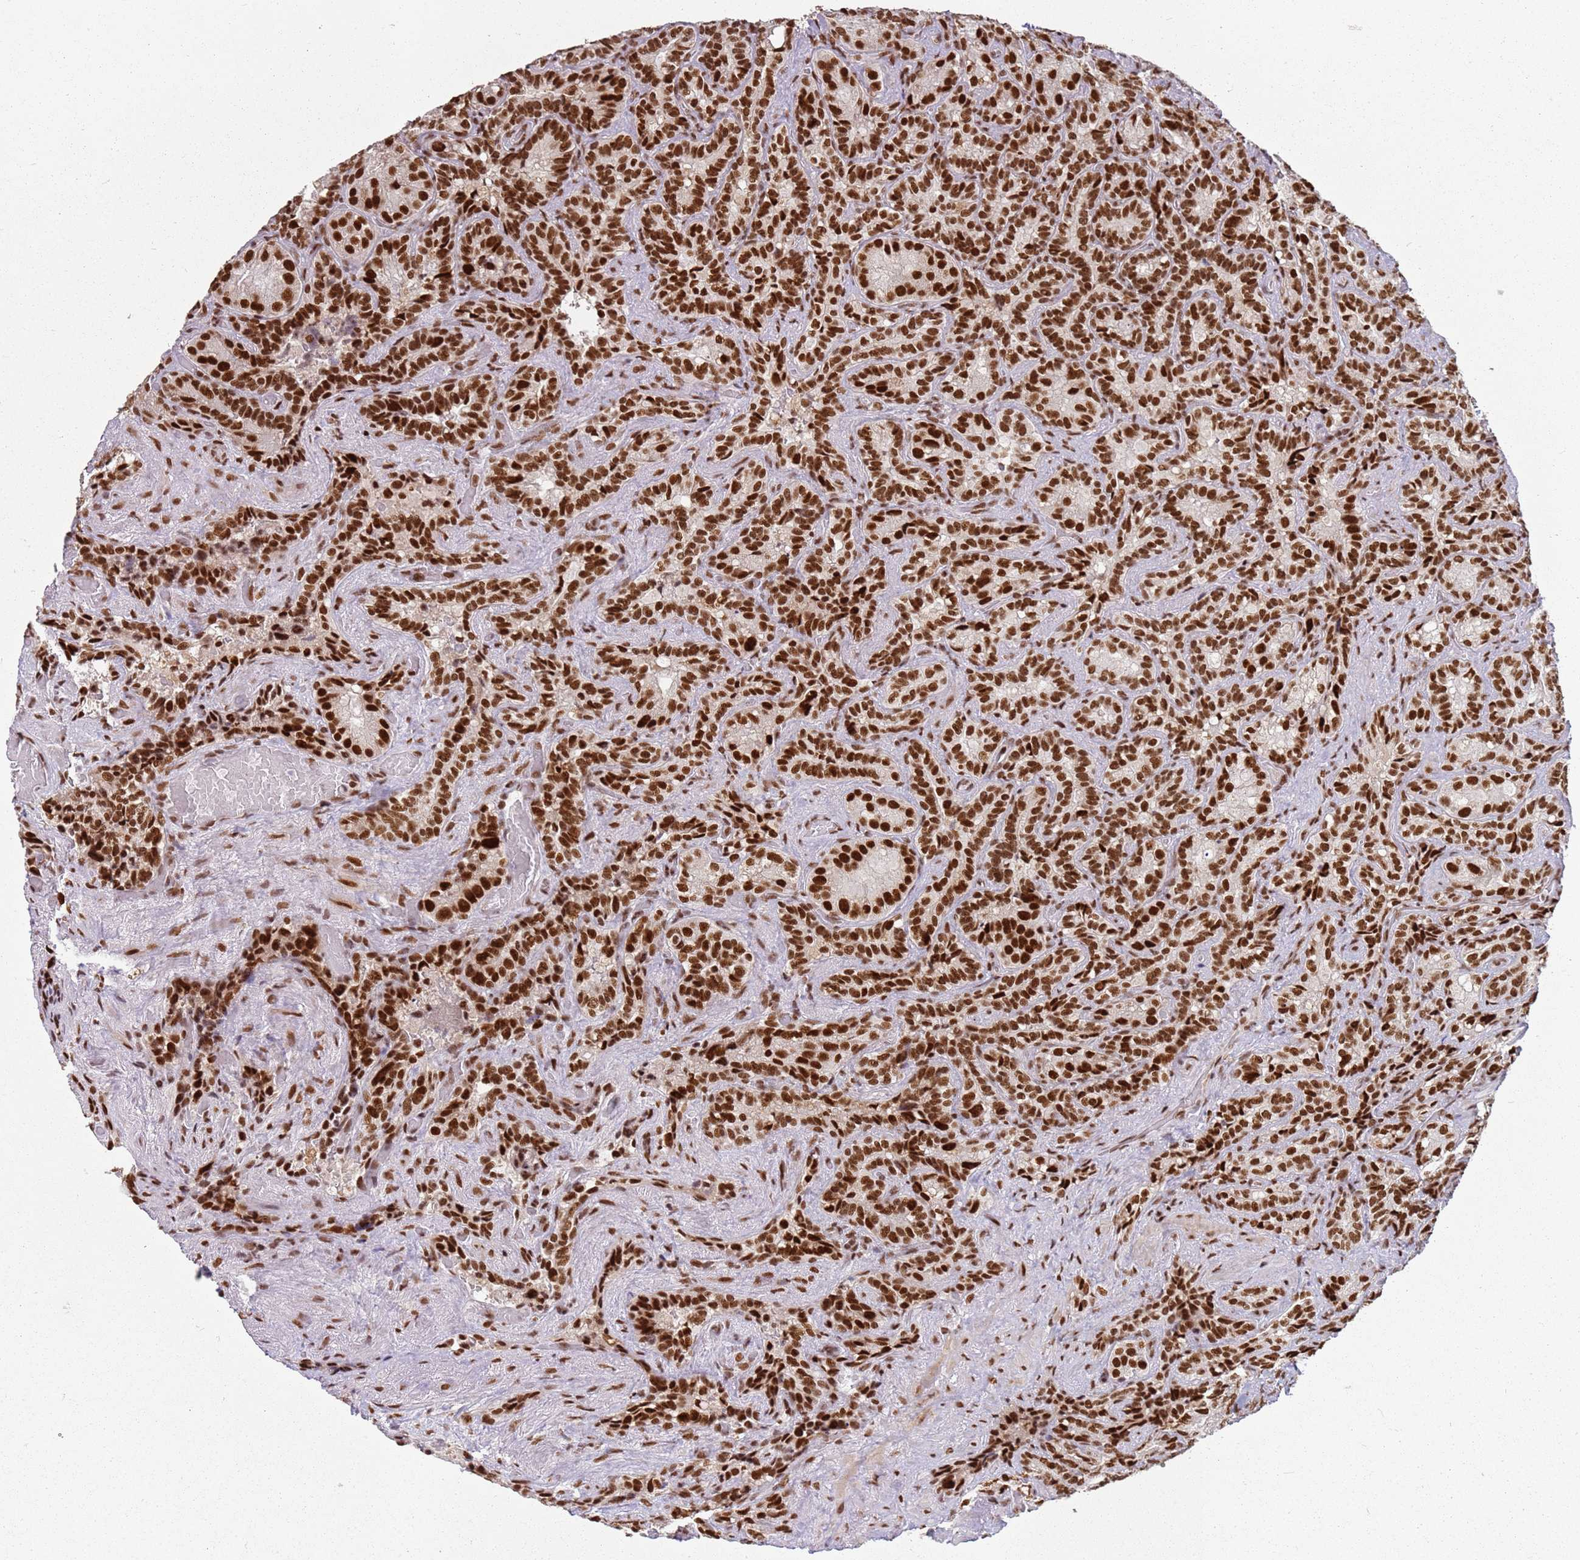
{"staining": {"intensity": "strong", "quantity": ">75%", "location": "nuclear"}, "tissue": "seminal vesicle", "cell_type": "Glandular cells", "image_type": "normal", "snomed": [{"axis": "morphology", "description": "Normal tissue, NOS"}, {"axis": "topography", "description": "Seminal veicle"}], "caption": "Brown immunohistochemical staining in unremarkable human seminal vesicle shows strong nuclear staining in approximately >75% of glandular cells. The staining was performed using DAB (3,3'-diaminobenzidine), with brown indicating positive protein expression. Nuclei are stained blue with hematoxylin.", "gene": "TENT4A", "patient": {"sex": "male", "age": 62}}